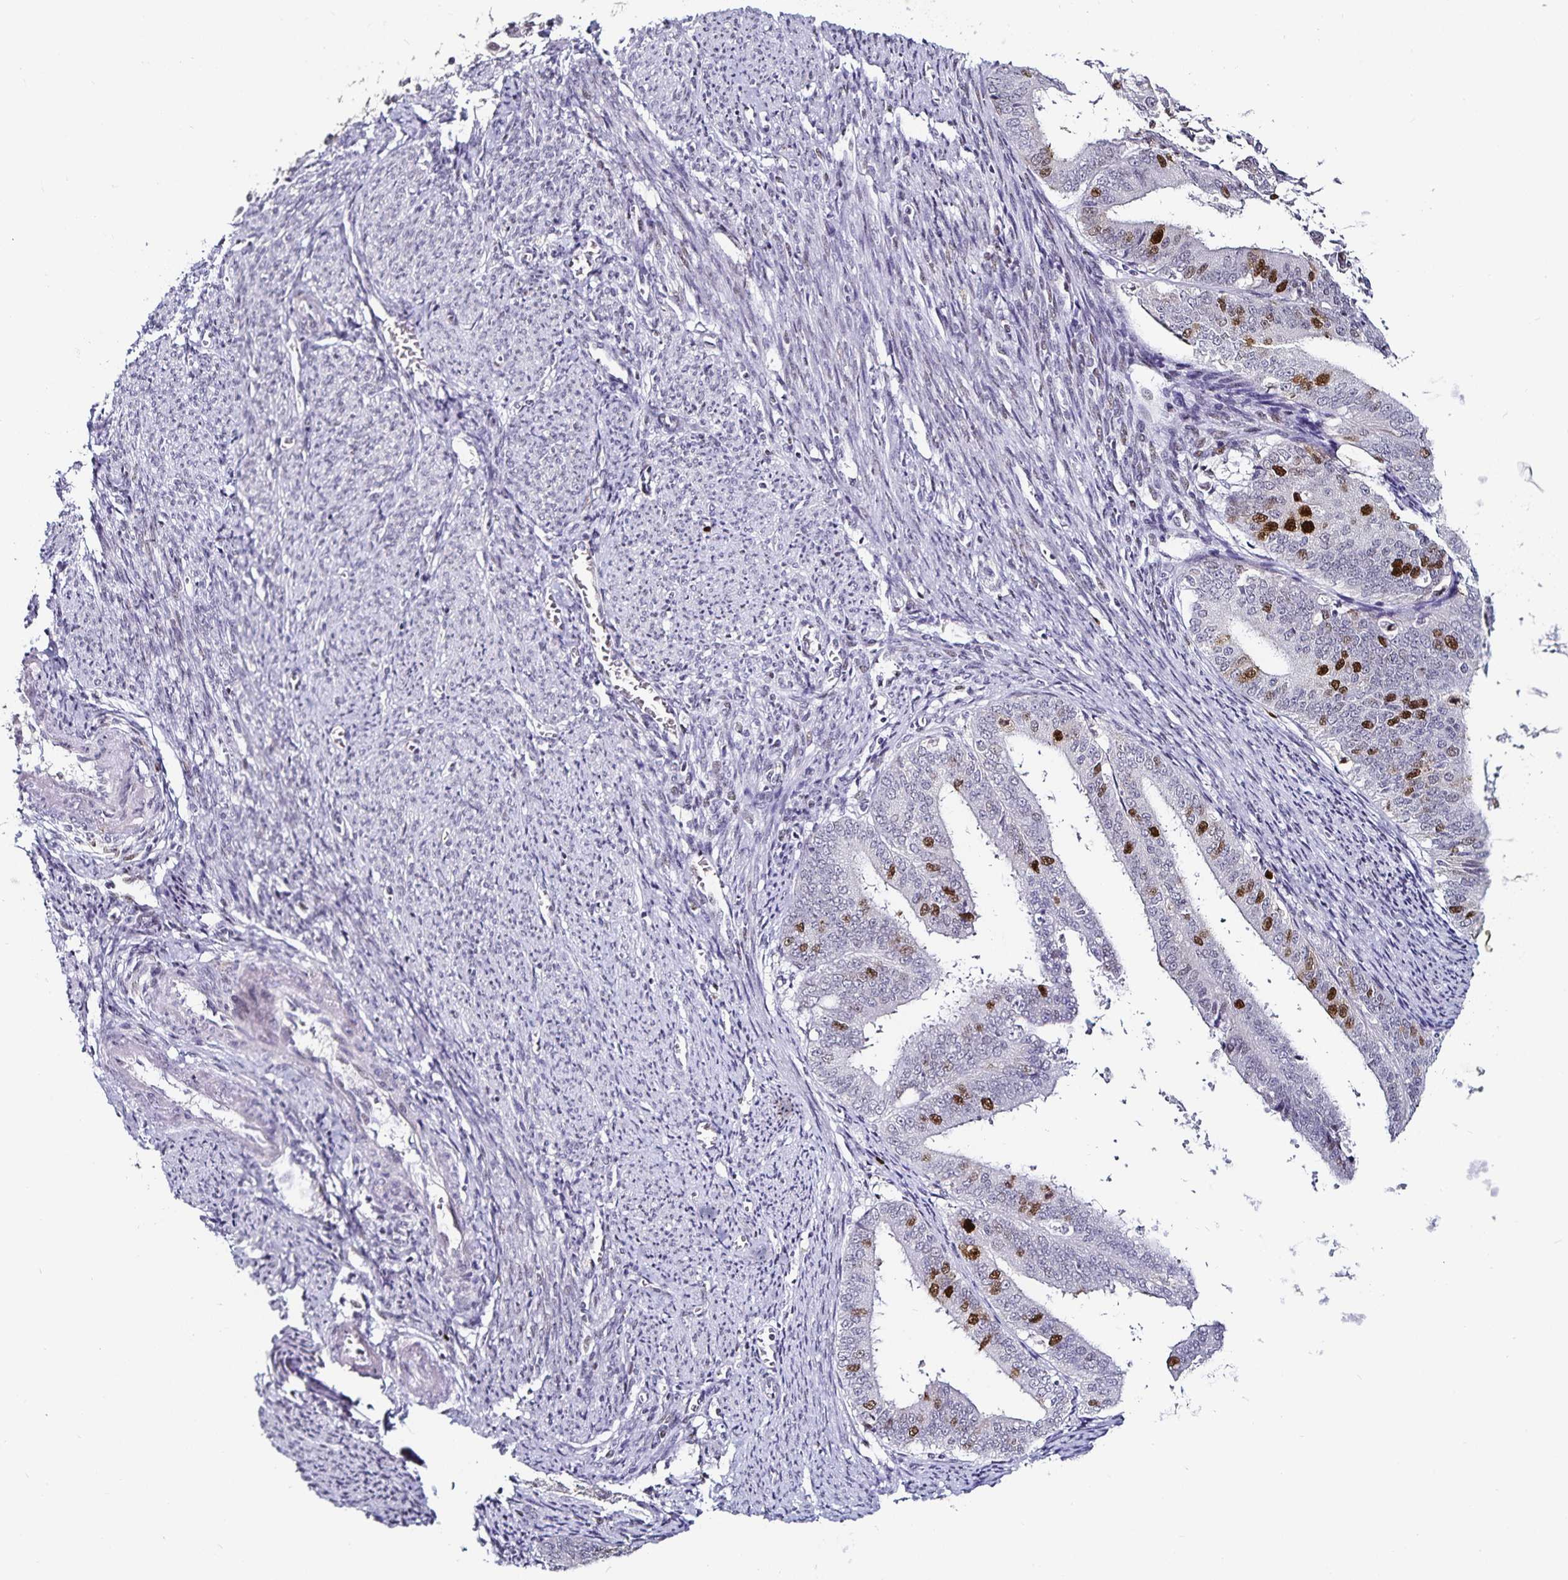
{"staining": {"intensity": "strong", "quantity": "25%-75%", "location": "nuclear"}, "tissue": "endometrial cancer", "cell_type": "Tumor cells", "image_type": "cancer", "snomed": [{"axis": "morphology", "description": "Adenocarcinoma, NOS"}, {"axis": "topography", "description": "Endometrium"}], "caption": "The photomicrograph exhibits staining of endometrial cancer (adenocarcinoma), revealing strong nuclear protein expression (brown color) within tumor cells.", "gene": "ANLN", "patient": {"sex": "female", "age": 63}}